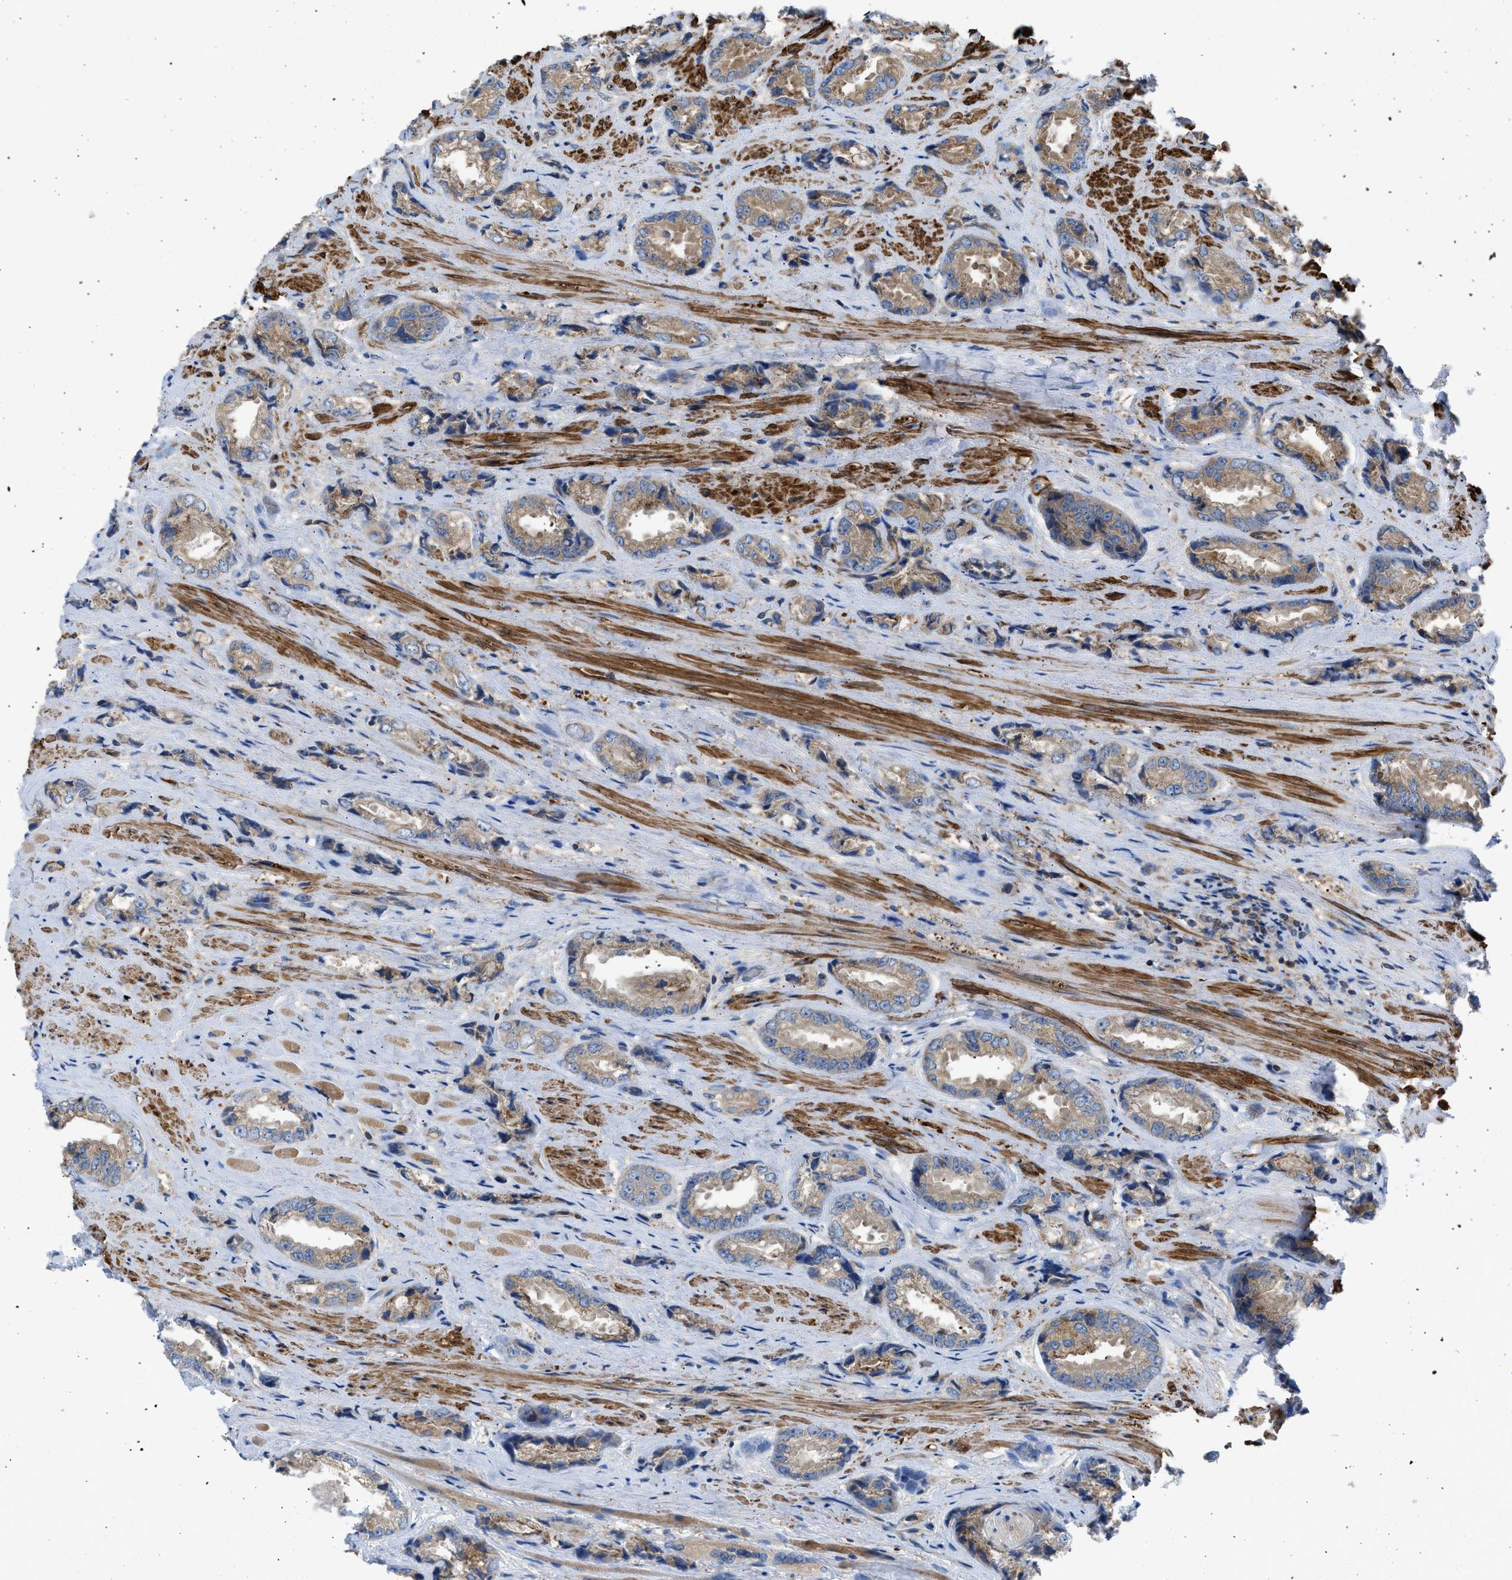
{"staining": {"intensity": "weak", "quantity": ">75%", "location": "cytoplasmic/membranous"}, "tissue": "prostate cancer", "cell_type": "Tumor cells", "image_type": "cancer", "snomed": [{"axis": "morphology", "description": "Adenocarcinoma, High grade"}, {"axis": "topography", "description": "Prostate"}], "caption": "Prostate cancer (high-grade adenocarcinoma) stained with a protein marker shows weak staining in tumor cells.", "gene": "CHKB", "patient": {"sex": "male", "age": 61}}